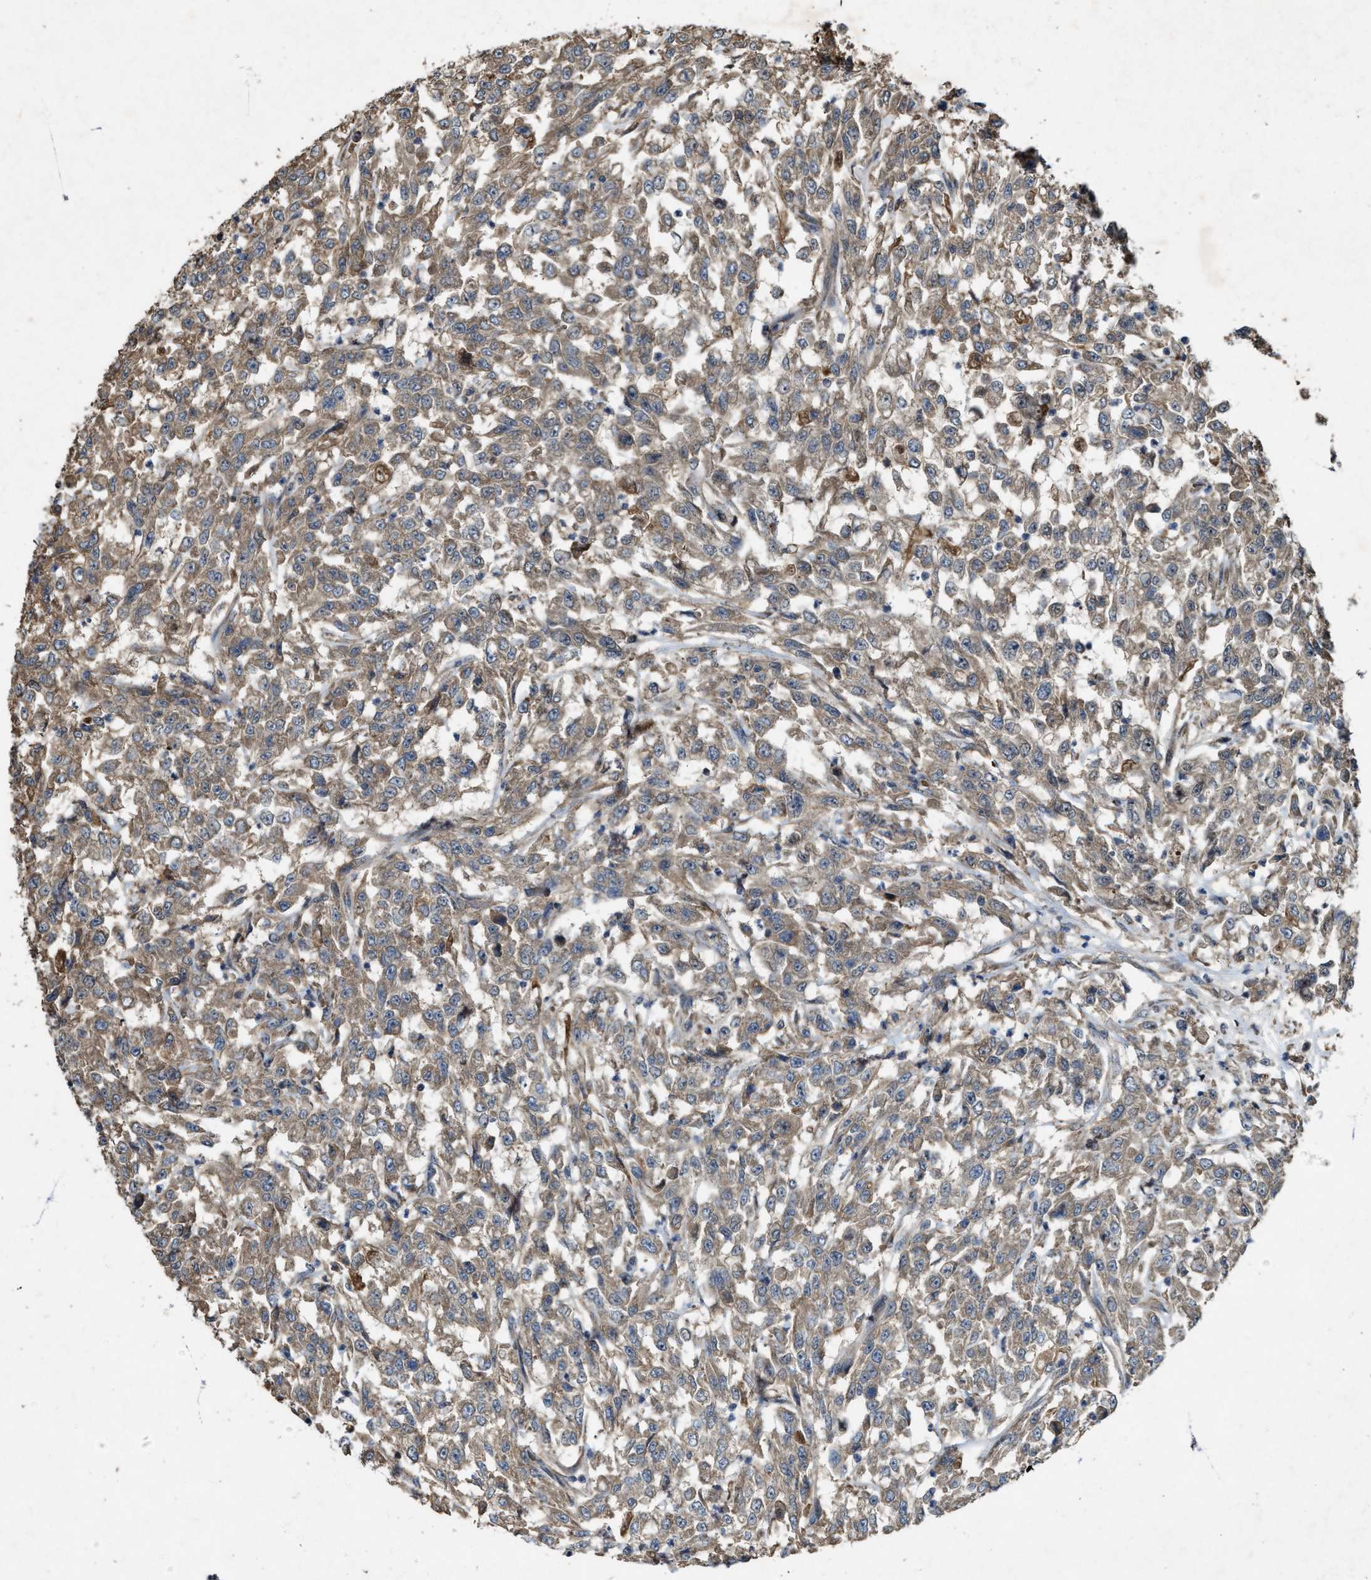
{"staining": {"intensity": "moderate", "quantity": ">75%", "location": "cytoplasmic/membranous"}, "tissue": "urothelial cancer", "cell_type": "Tumor cells", "image_type": "cancer", "snomed": [{"axis": "morphology", "description": "Urothelial carcinoma, High grade"}, {"axis": "topography", "description": "Urinary bladder"}], "caption": "IHC photomicrograph of high-grade urothelial carcinoma stained for a protein (brown), which displays medium levels of moderate cytoplasmic/membranous positivity in about >75% of tumor cells.", "gene": "PDP2", "patient": {"sex": "male", "age": 46}}